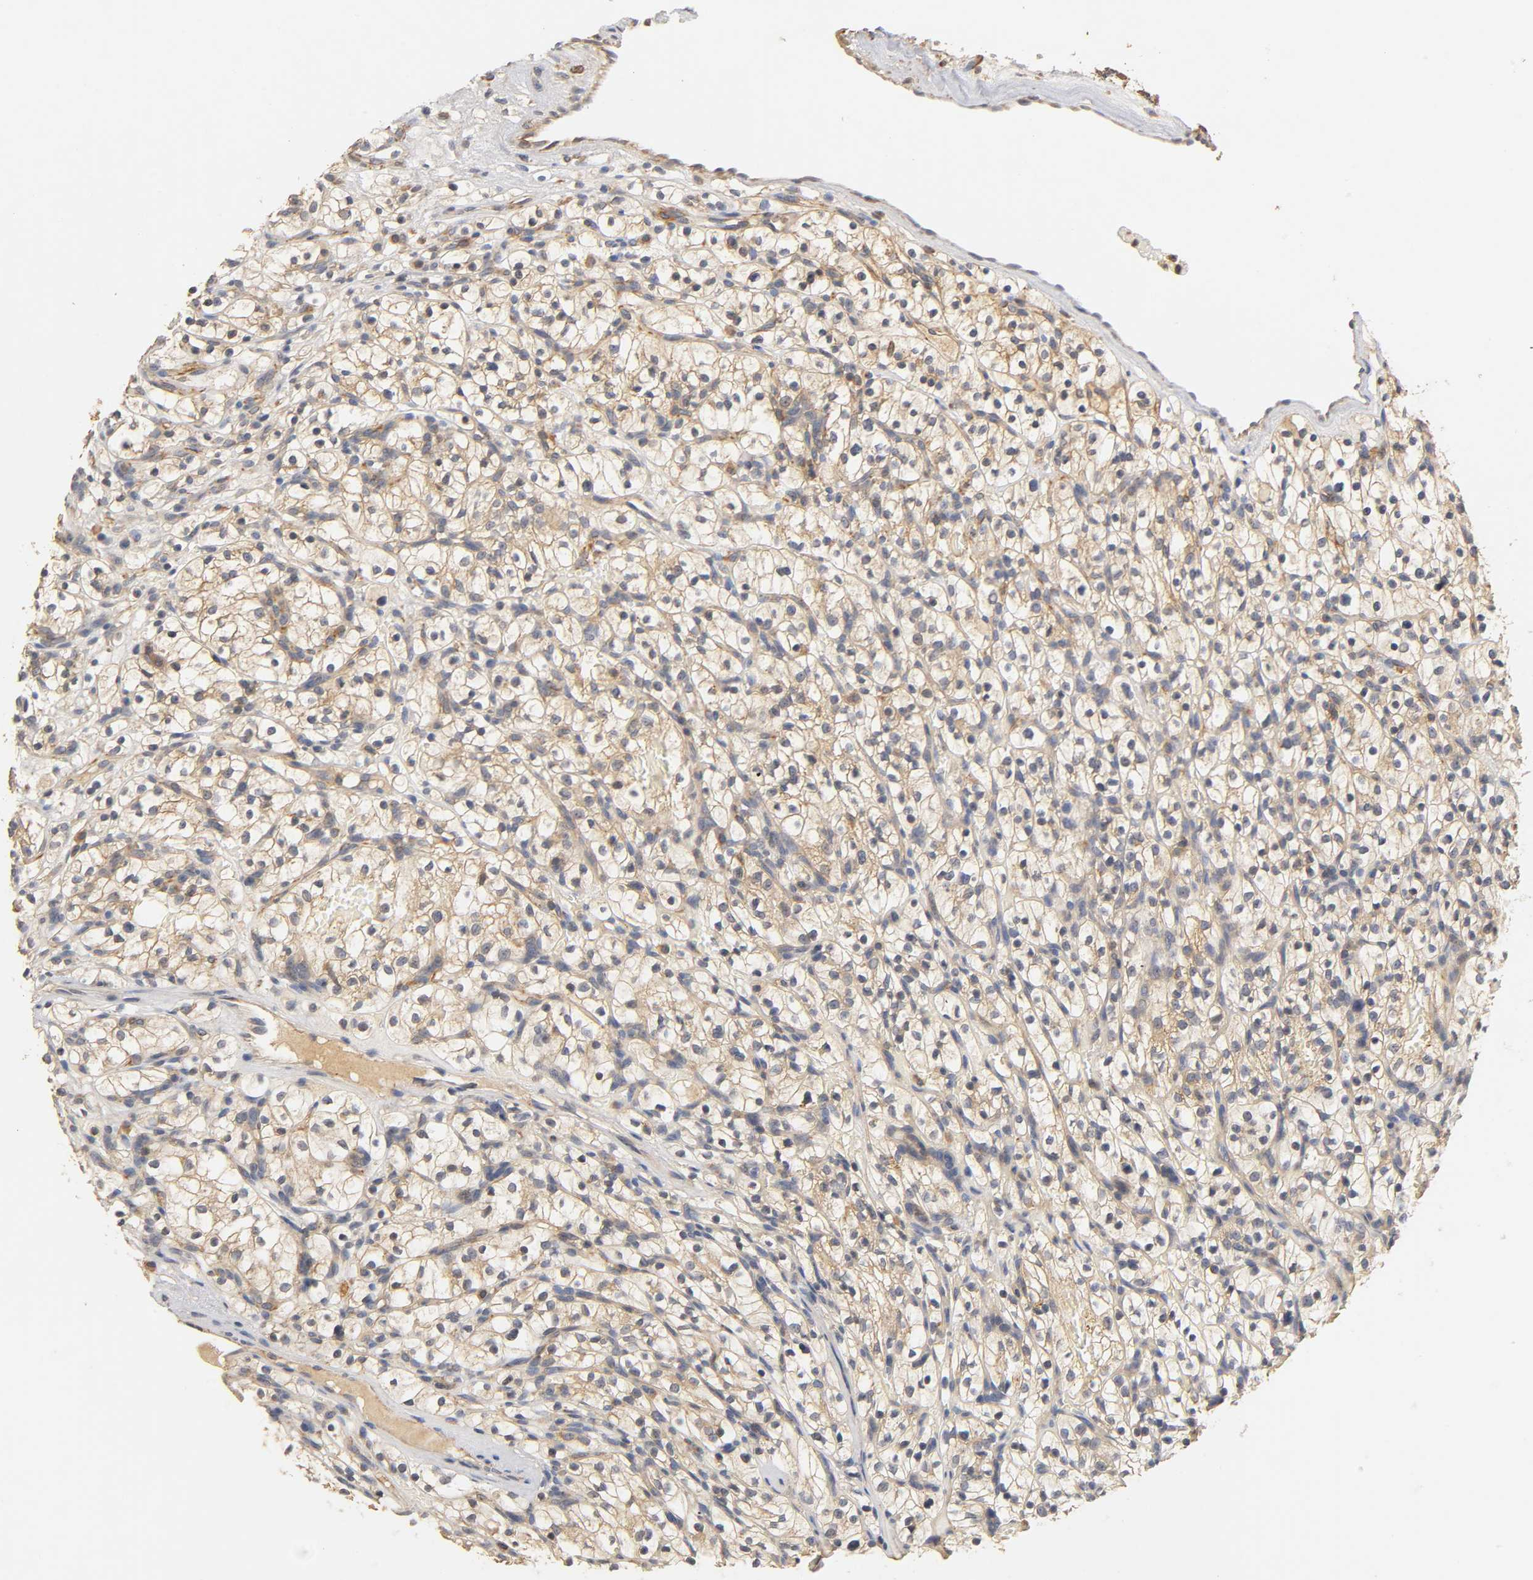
{"staining": {"intensity": "moderate", "quantity": "25%-75%", "location": "cytoplasmic/membranous"}, "tissue": "renal cancer", "cell_type": "Tumor cells", "image_type": "cancer", "snomed": [{"axis": "morphology", "description": "Adenocarcinoma, NOS"}, {"axis": "topography", "description": "Kidney"}], "caption": "Adenocarcinoma (renal) stained with DAB (3,3'-diaminobenzidine) immunohistochemistry (IHC) shows medium levels of moderate cytoplasmic/membranous expression in about 25%-75% of tumor cells.", "gene": "SCAP", "patient": {"sex": "female", "age": 57}}